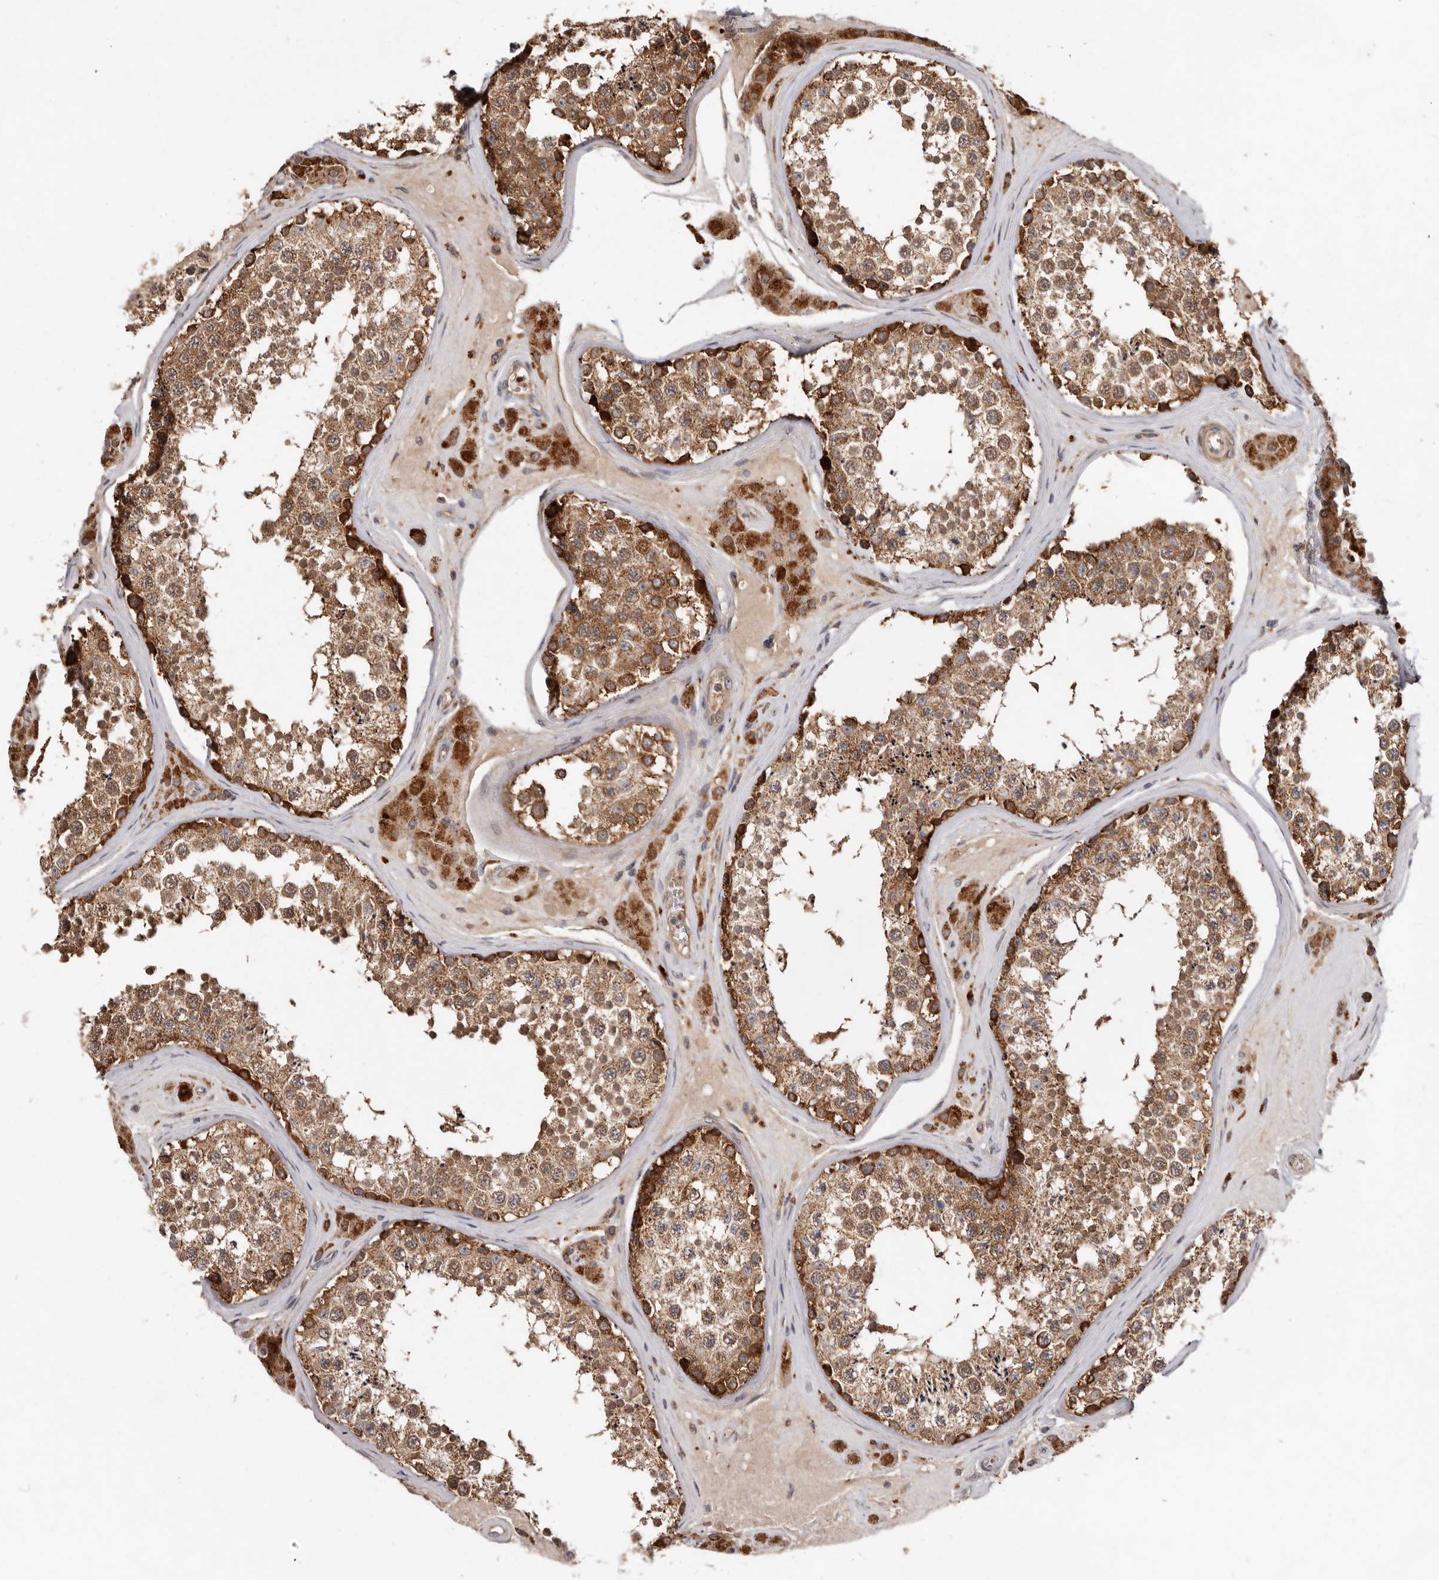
{"staining": {"intensity": "moderate", "quantity": ">75%", "location": "cytoplasmic/membranous"}, "tissue": "testis", "cell_type": "Cells in seminiferous ducts", "image_type": "normal", "snomed": [{"axis": "morphology", "description": "Normal tissue, NOS"}, {"axis": "topography", "description": "Testis"}], "caption": "Immunohistochemistry (DAB (3,3'-diaminobenzidine)) staining of normal testis demonstrates moderate cytoplasmic/membranous protein staining in about >75% of cells in seminiferous ducts.", "gene": "GOT1L1", "patient": {"sex": "male", "age": 46}}